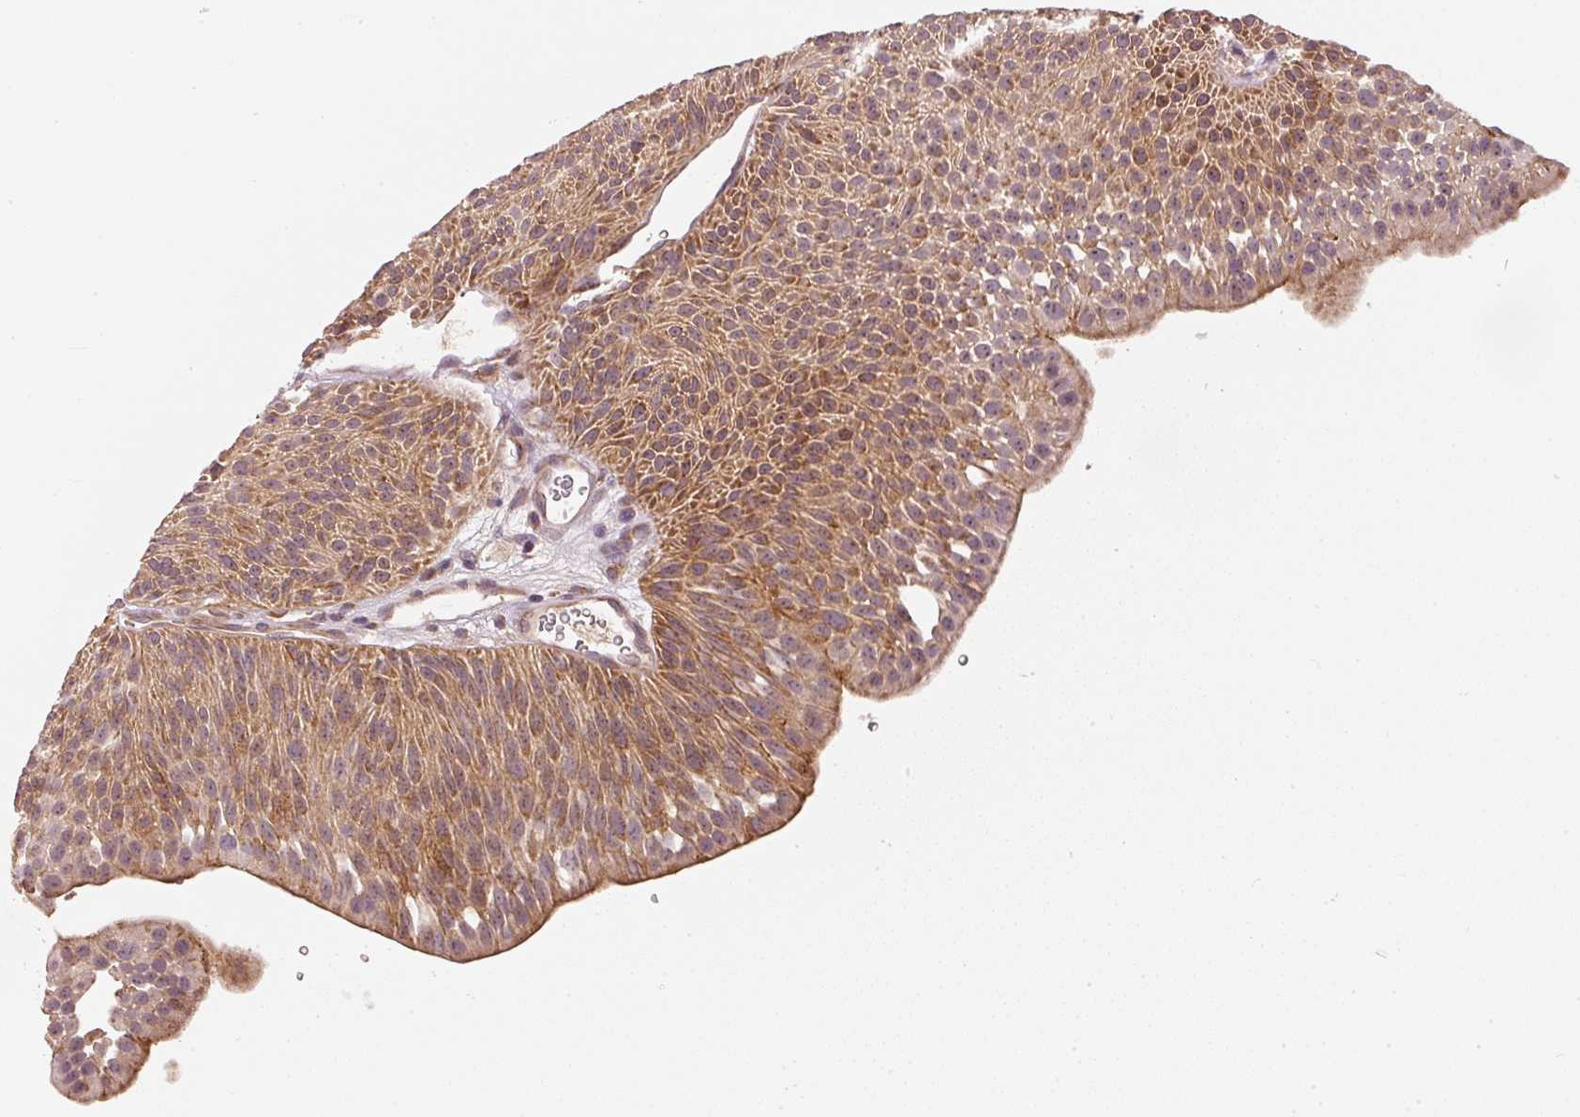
{"staining": {"intensity": "moderate", "quantity": ">75%", "location": "cytoplasmic/membranous"}, "tissue": "urothelial cancer", "cell_type": "Tumor cells", "image_type": "cancer", "snomed": [{"axis": "morphology", "description": "Urothelial carcinoma, NOS"}, {"axis": "topography", "description": "Urinary bladder"}], "caption": "This image shows immunohistochemistry (IHC) staining of human transitional cell carcinoma, with medium moderate cytoplasmic/membranous expression in about >75% of tumor cells.", "gene": "MTHFD1L", "patient": {"sex": "male", "age": 67}}